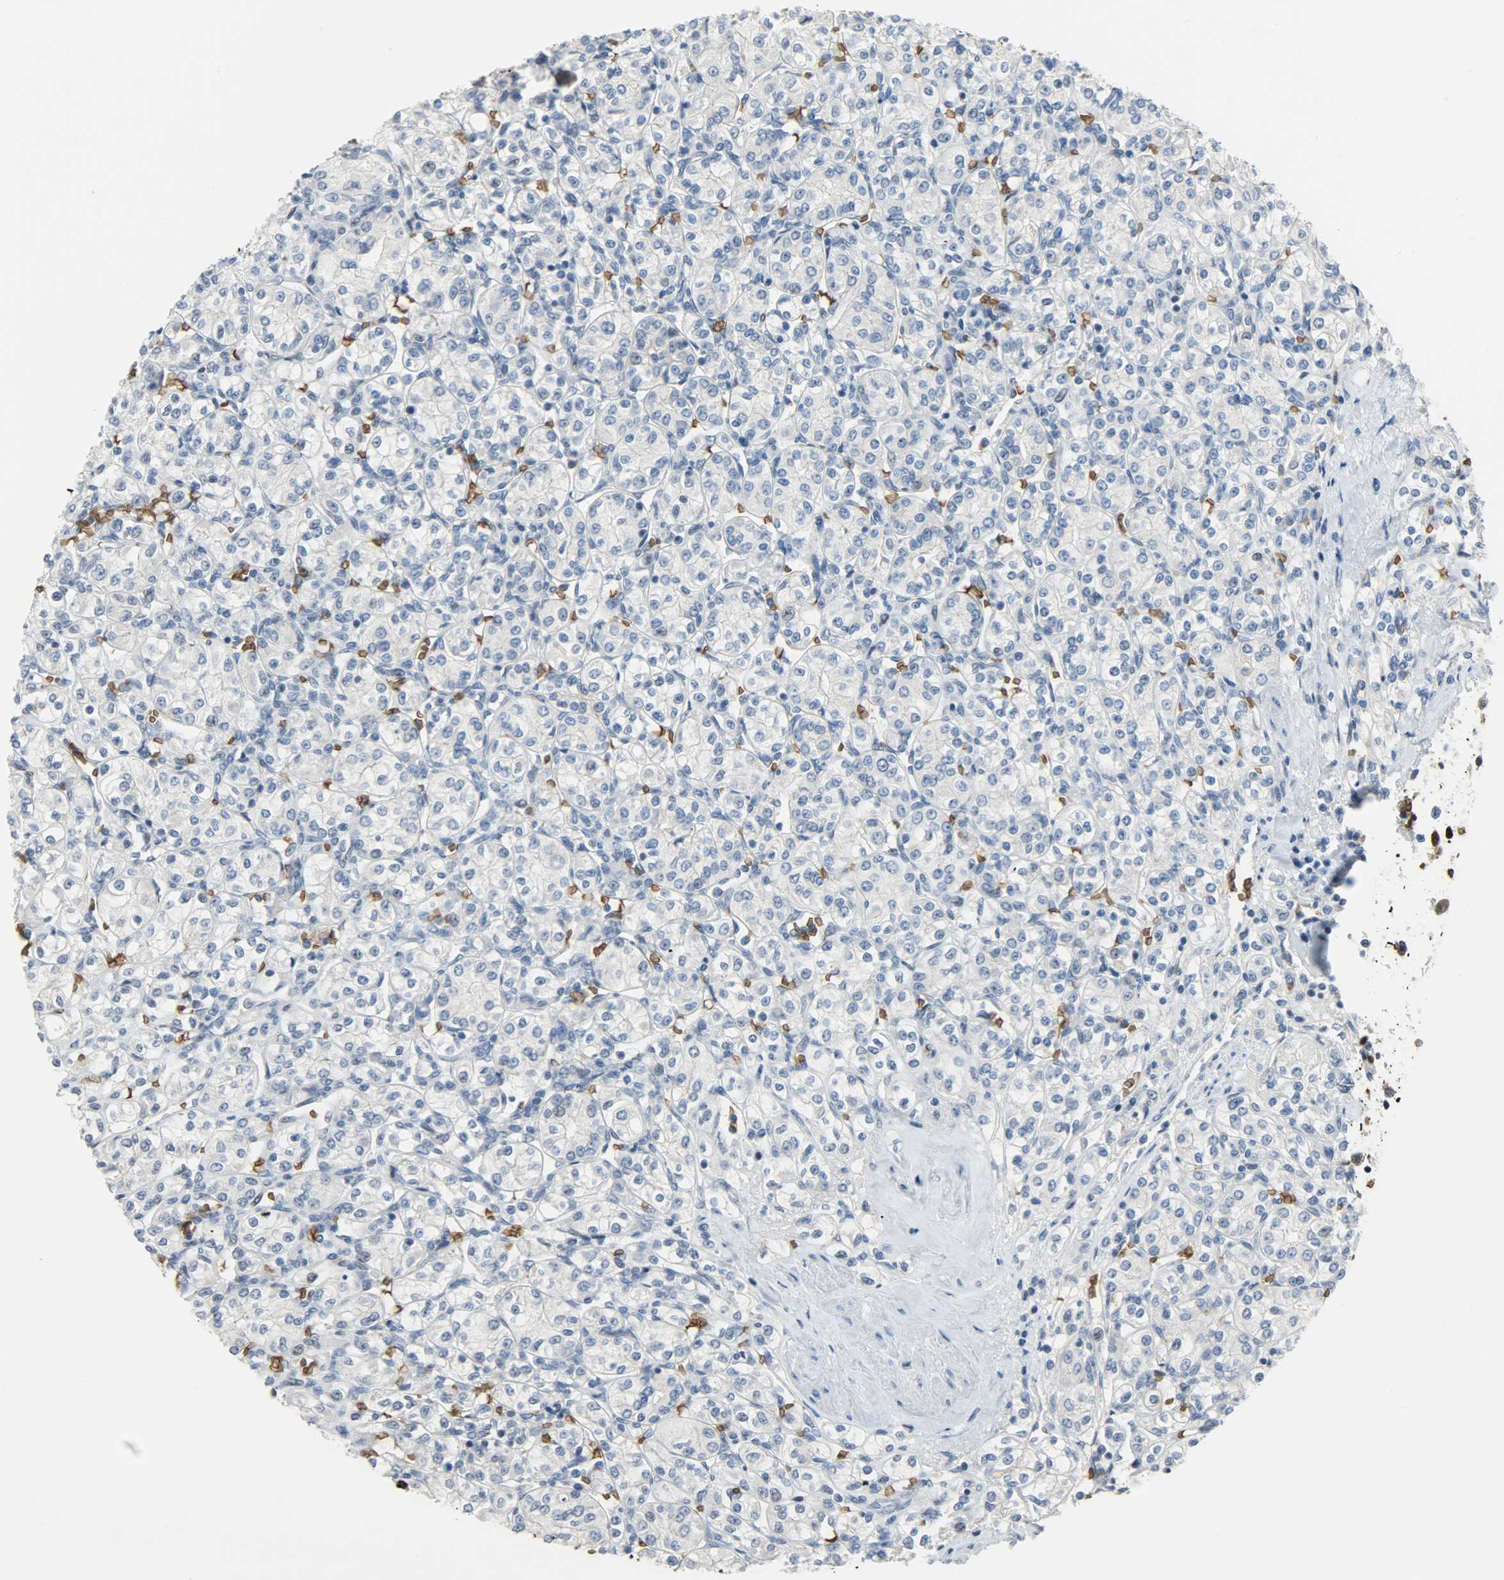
{"staining": {"intensity": "negative", "quantity": "none", "location": "none"}, "tissue": "renal cancer", "cell_type": "Tumor cells", "image_type": "cancer", "snomed": [{"axis": "morphology", "description": "Adenocarcinoma, NOS"}, {"axis": "topography", "description": "Kidney"}], "caption": "This is an immunohistochemistry photomicrograph of human renal adenocarcinoma. There is no expression in tumor cells.", "gene": "SNAI1", "patient": {"sex": "male", "age": 77}}